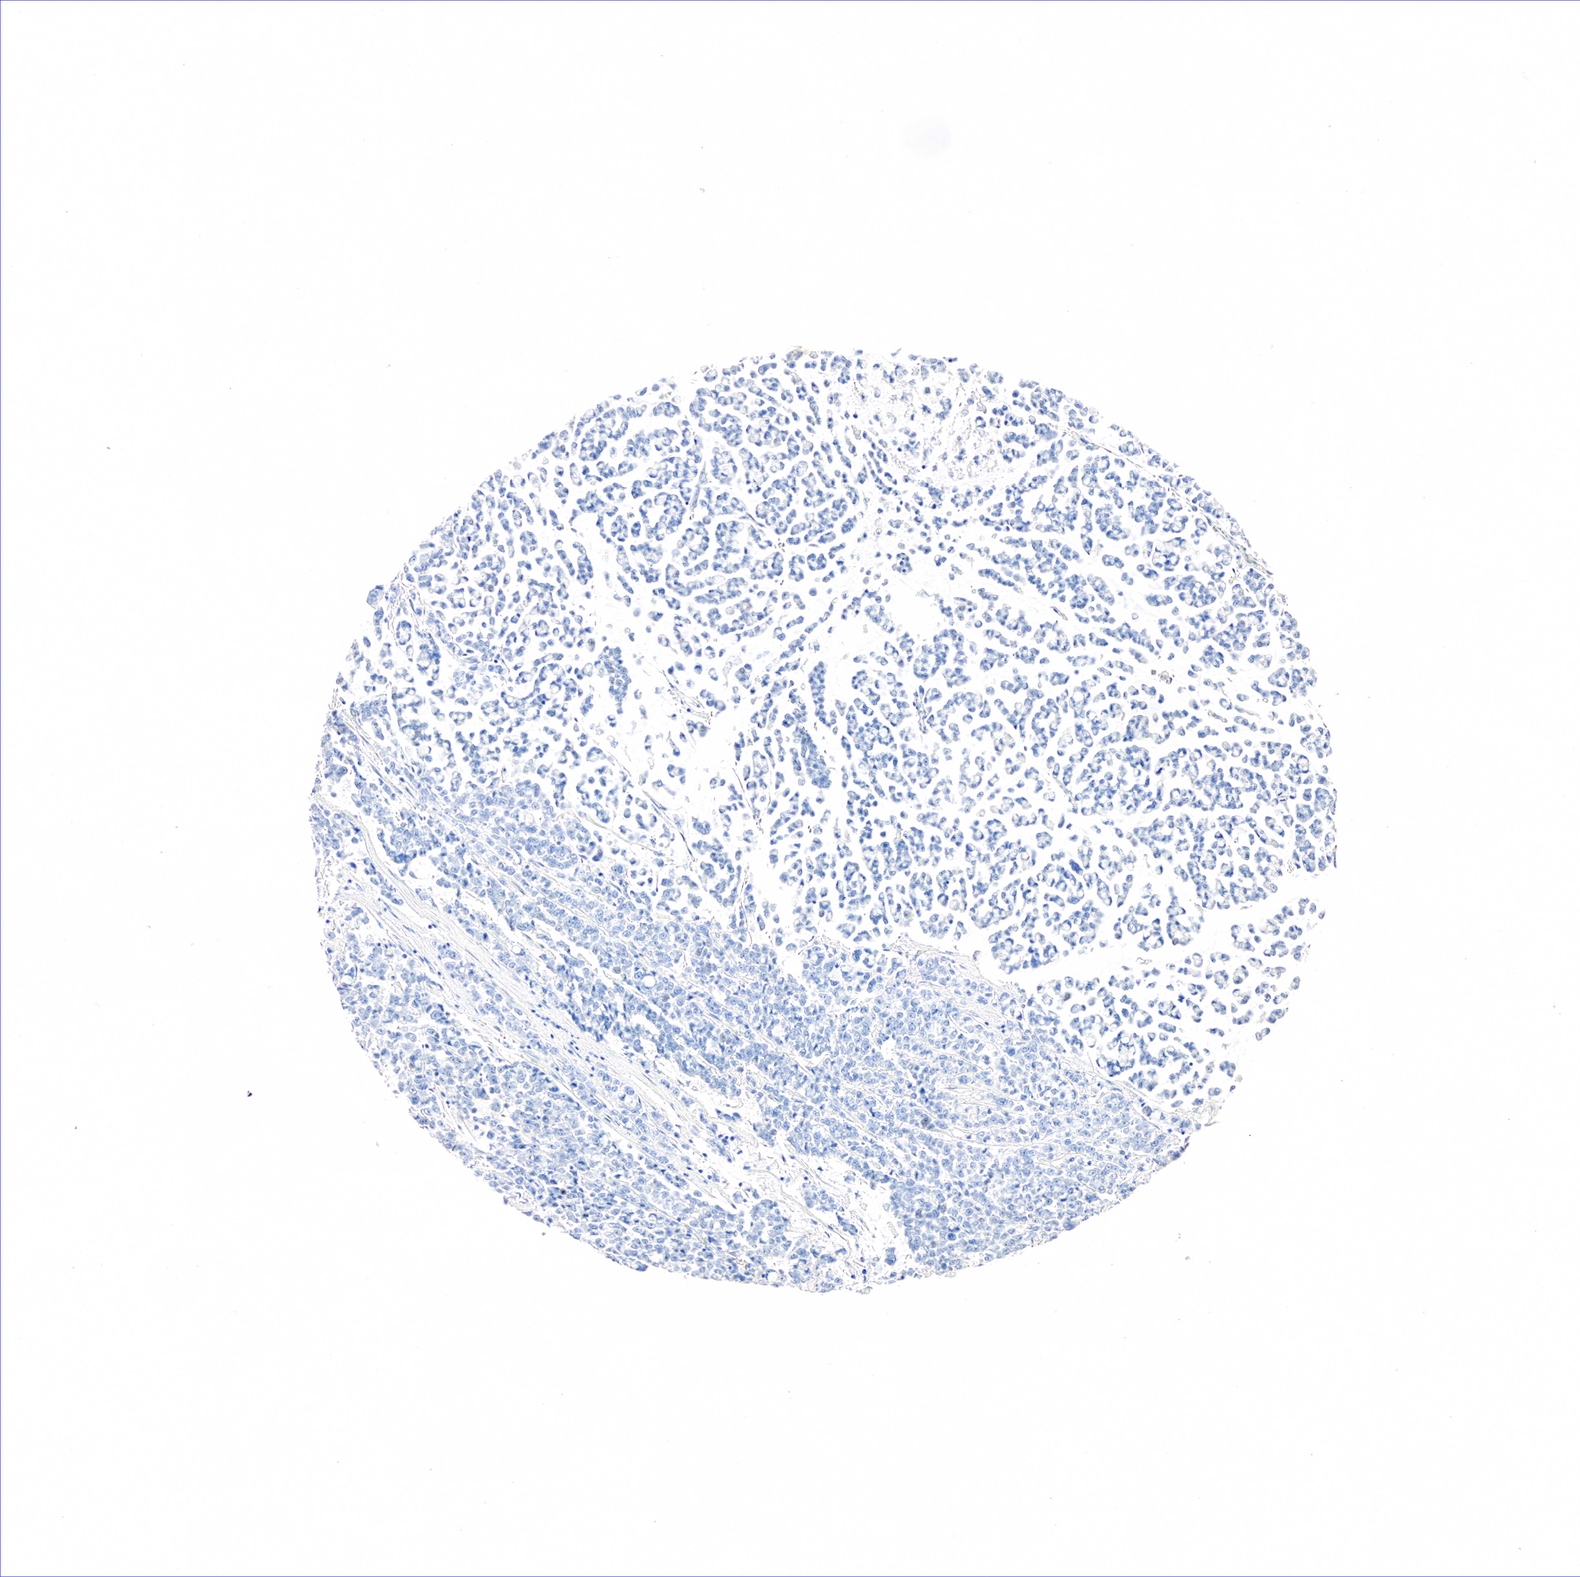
{"staining": {"intensity": "negative", "quantity": "none", "location": "none"}, "tissue": "liver cancer", "cell_type": "Tumor cells", "image_type": "cancer", "snomed": [{"axis": "morphology", "description": "Carcinoma, metastatic, NOS"}, {"axis": "topography", "description": "Liver"}], "caption": "The immunohistochemistry (IHC) micrograph has no significant expression in tumor cells of liver cancer tissue.", "gene": "SST", "patient": {"sex": "female", "age": 58}}